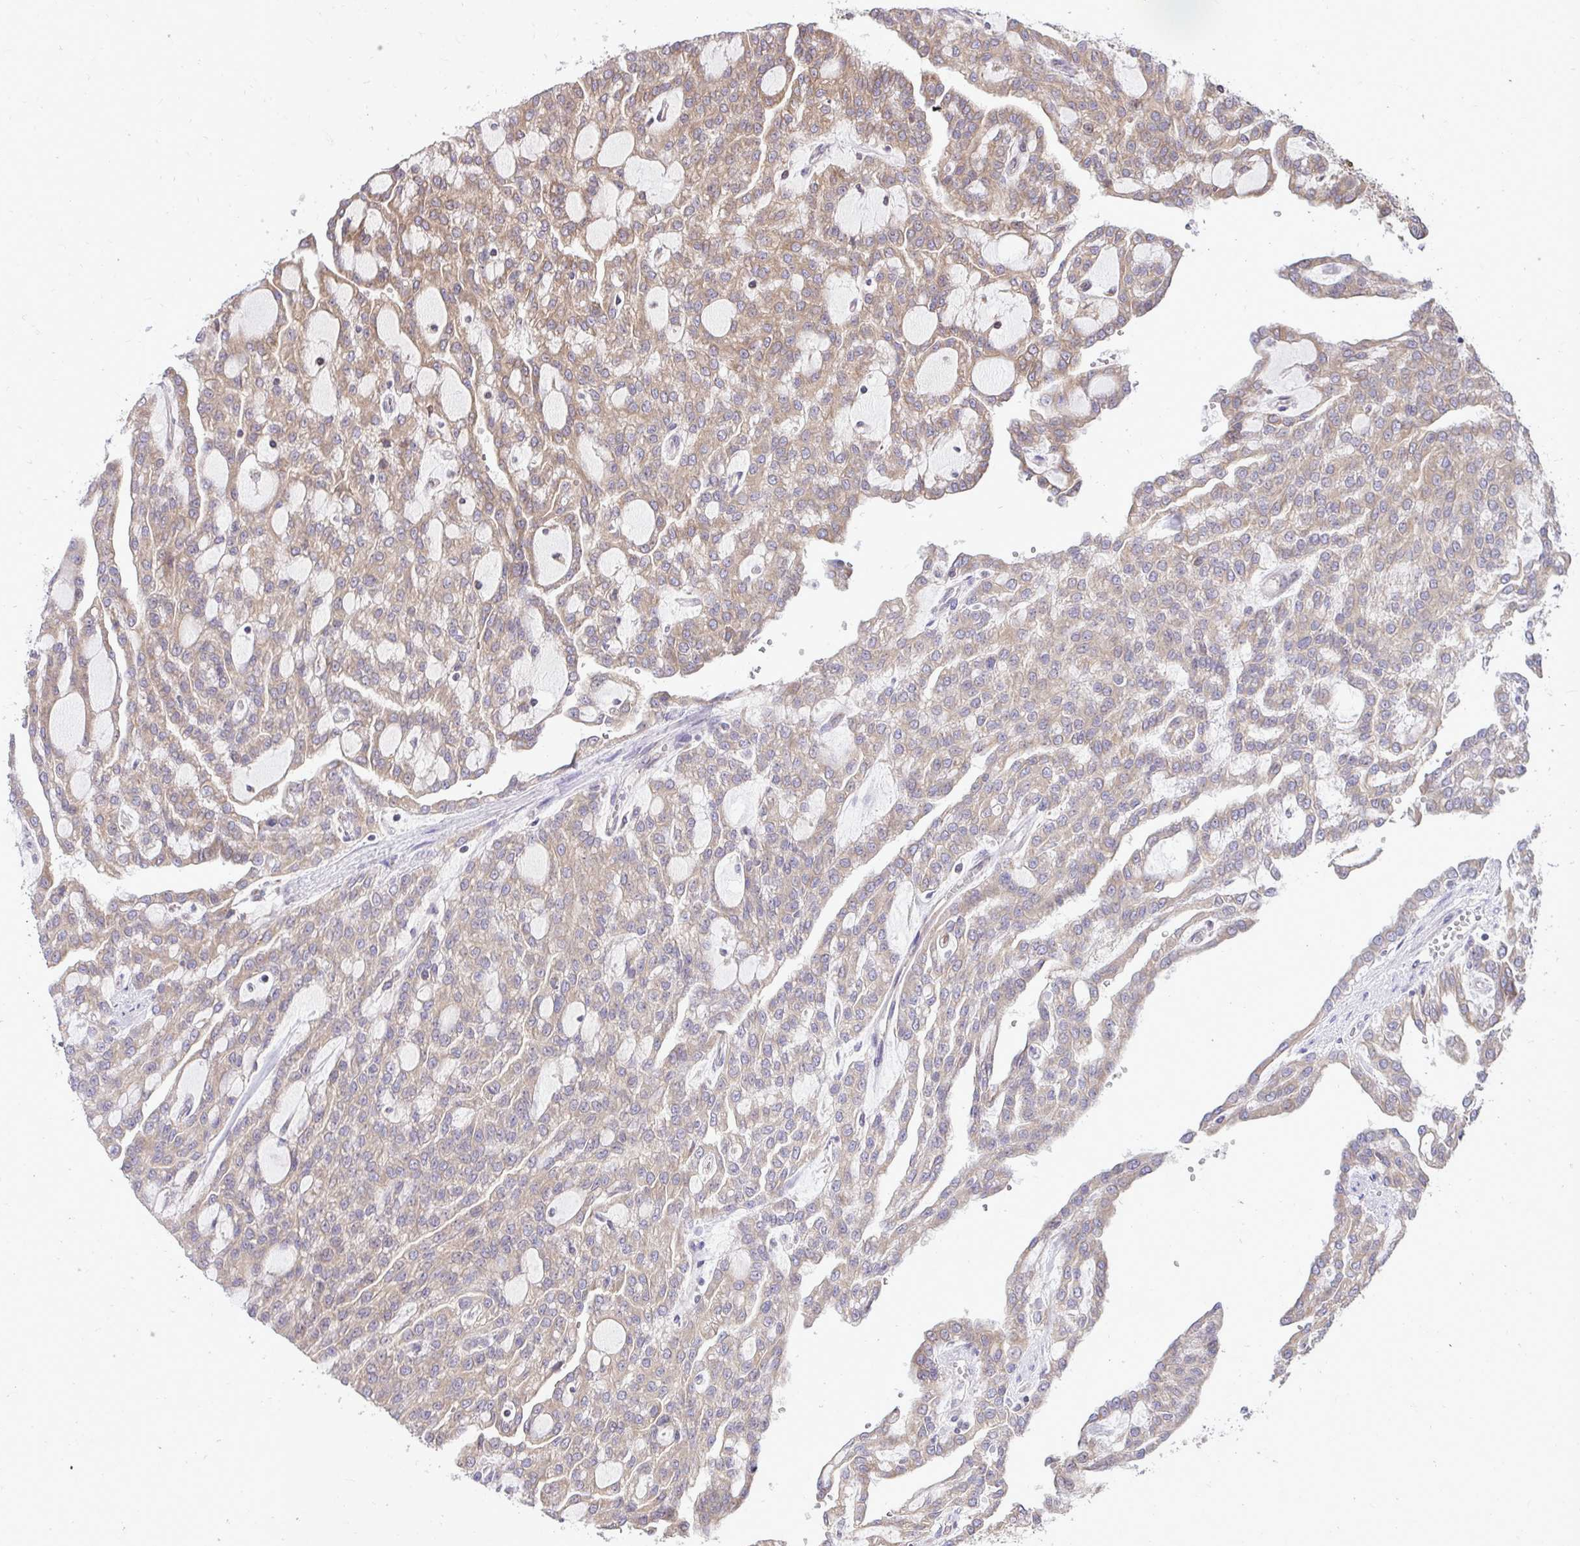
{"staining": {"intensity": "moderate", "quantity": "25%-75%", "location": "cytoplasmic/membranous"}, "tissue": "renal cancer", "cell_type": "Tumor cells", "image_type": "cancer", "snomed": [{"axis": "morphology", "description": "Adenocarcinoma, NOS"}, {"axis": "topography", "description": "Kidney"}], "caption": "Protein staining of renal cancer tissue demonstrates moderate cytoplasmic/membranous positivity in about 25%-75% of tumor cells.", "gene": "METTL9", "patient": {"sex": "male", "age": 63}}